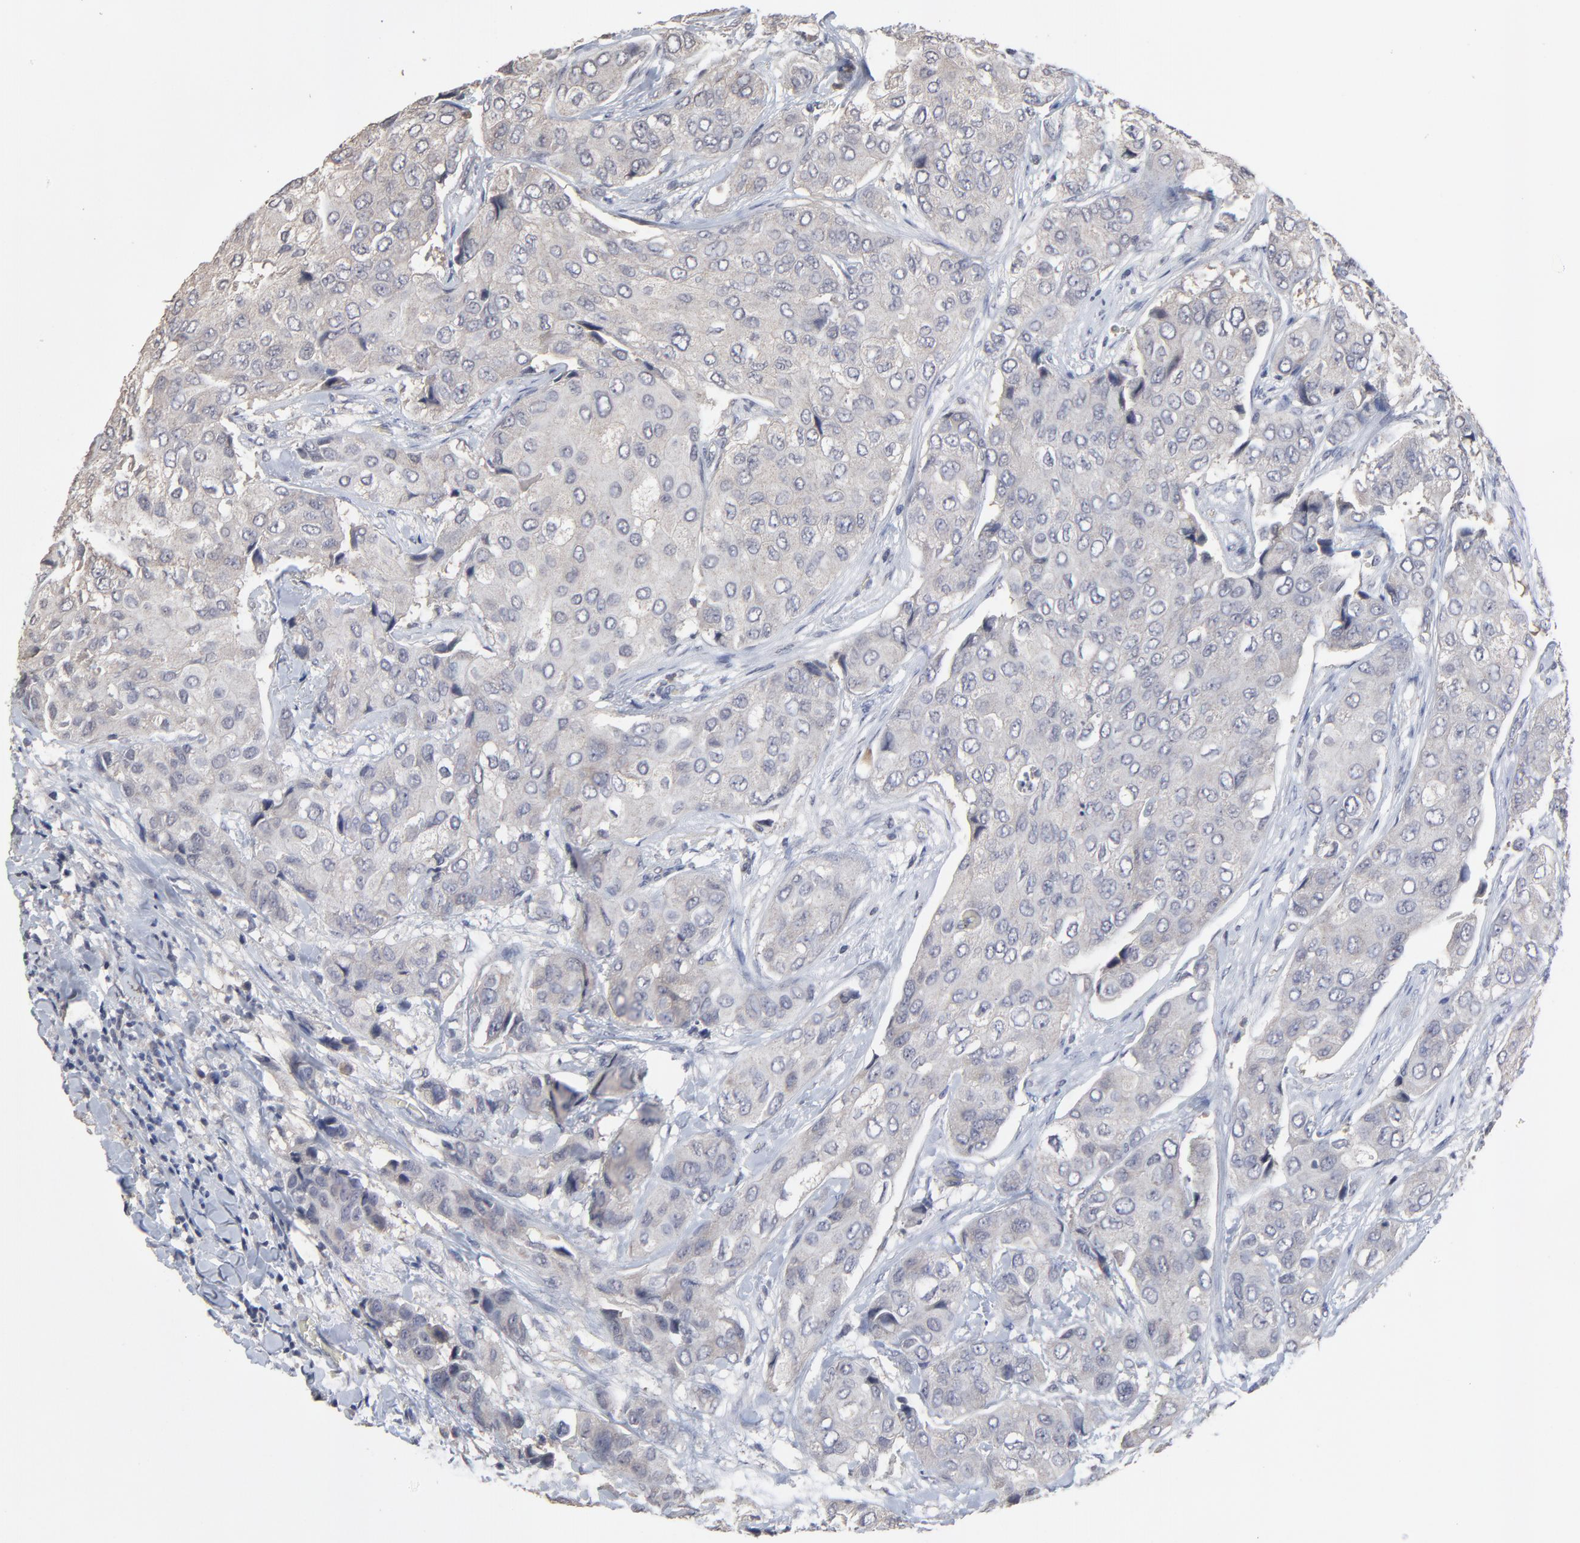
{"staining": {"intensity": "weak", "quantity": ">75%", "location": "cytoplasmic/membranous"}, "tissue": "breast cancer", "cell_type": "Tumor cells", "image_type": "cancer", "snomed": [{"axis": "morphology", "description": "Duct carcinoma"}, {"axis": "topography", "description": "Breast"}], "caption": "Brown immunohistochemical staining in human breast cancer (invasive ductal carcinoma) displays weak cytoplasmic/membranous positivity in approximately >75% of tumor cells.", "gene": "VPREB3", "patient": {"sex": "female", "age": 68}}